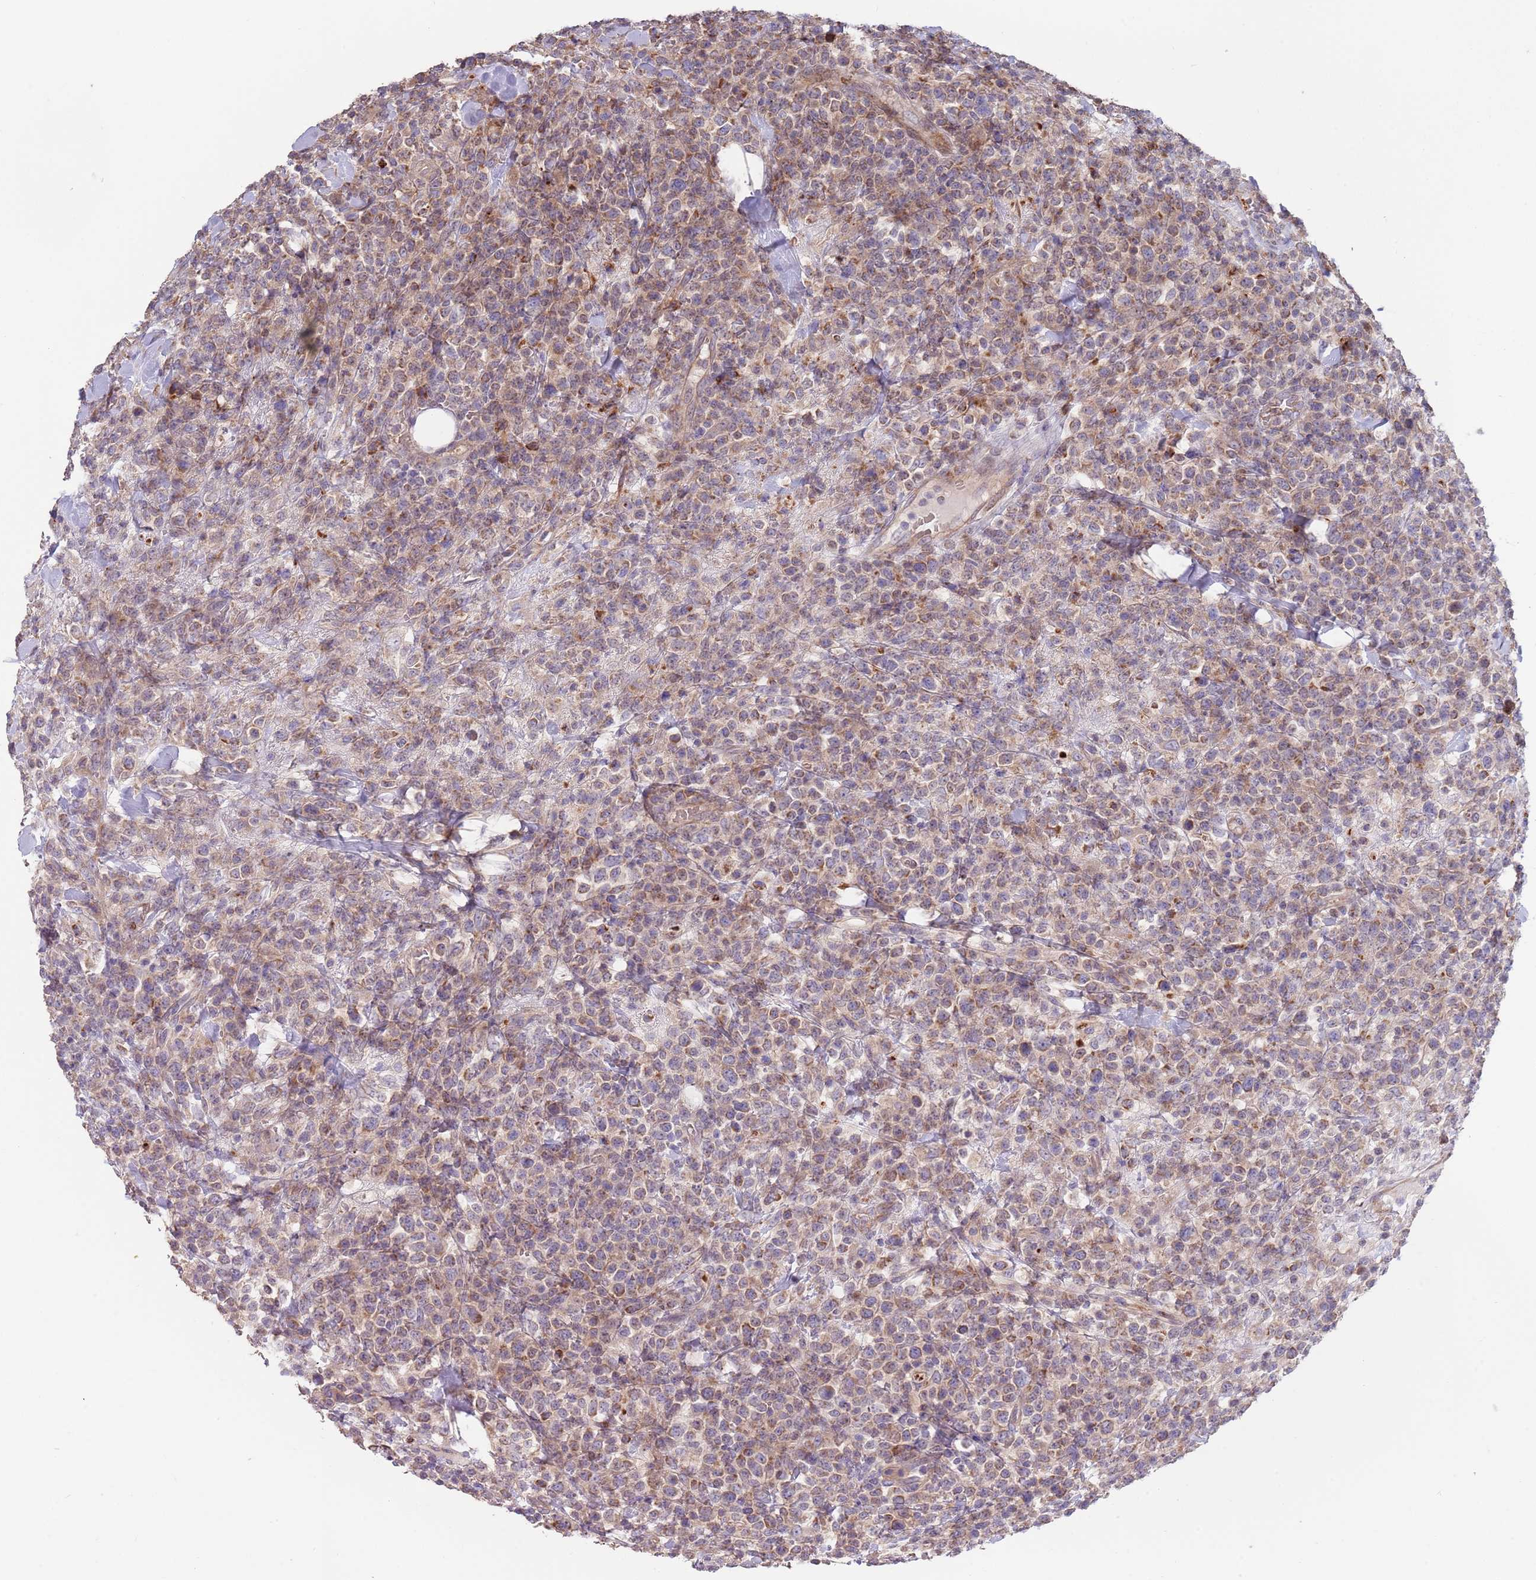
{"staining": {"intensity": "moderate", "quantity": "25%-75%", "location": "cytoplasmic/membranous"}, "tissue": "lymphoma", "cell_type": "Tumor cells", "image_type": "cancer", "snomed": [{"axis": "morphology", "description": "Malignant lymphoma, non-Hodgkin's type, High grade"}, {"axis": "topography", "description": "Colon"}], "caption": "Brown immunohistochemical staining in high-grade malignant lymphoma, non-Hodgkin's type shows moderate cytoplasmic/membranous positivity in about 25%-75% of tumor cells.", "gene": "ABCC10", "patient": {"sex": "female", "age": 53}}